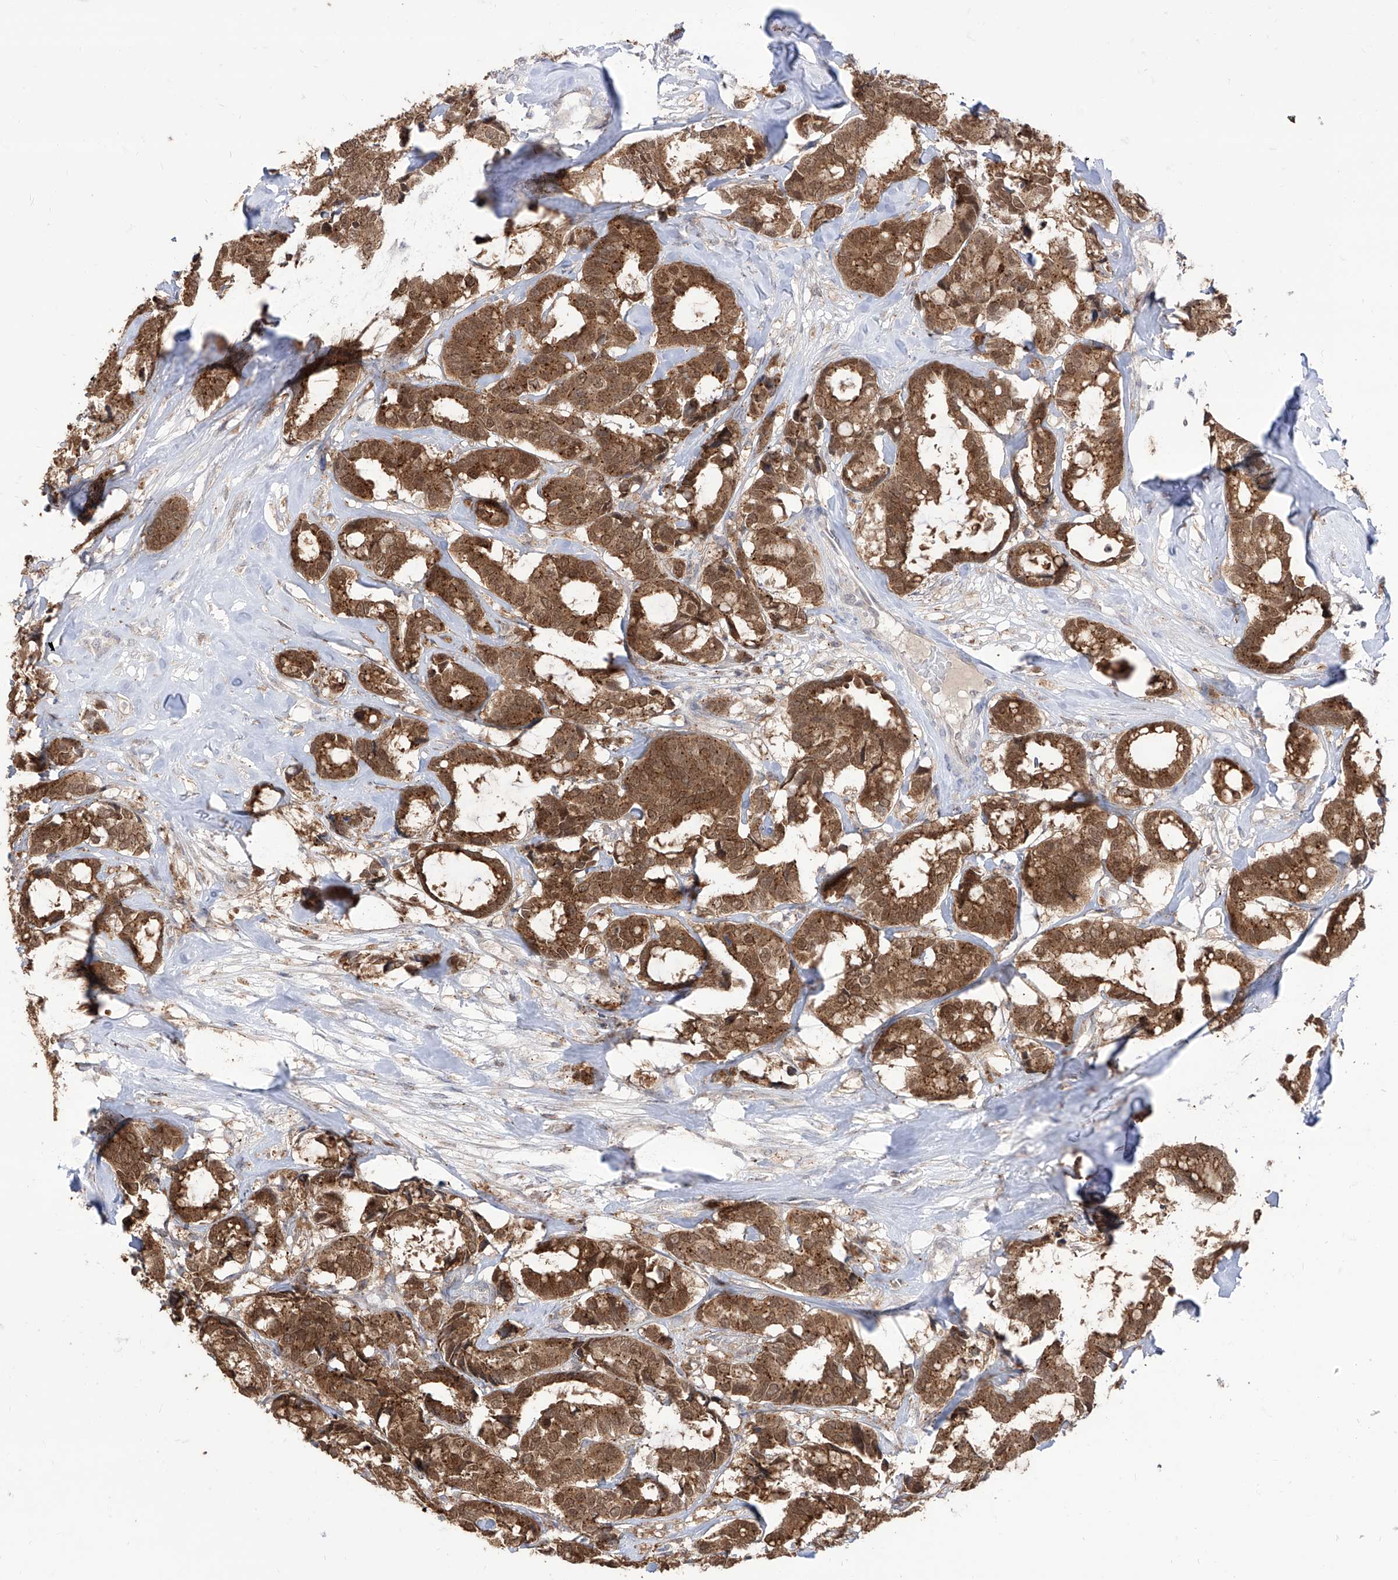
{"staining": {"intensity": "strong", "quantity": ">75%", "location": "cytoplasmic/membranous,nuclear"}, "tissue": "breast cancer", "cell_type": "Tumor cells", "image_type": "cancer", "snomed": [{"axis": "morphology", "description": "Duct carcinoma"}, {"axis": "topography", "description": "Breast"}], "caption": "Immunohistochemical staining of human intraductal carcinoma (breast) demonstrates strong cytoplasmic/membranous and nuclear protein expression in approximately >75% of tumor cells. (DAB (3,3'-diaminobenzidine) IHC, brown staining for protein, blue staining for nuclei).", "gene": "BROX", "patient": {"sex": "female", "age": 87}}